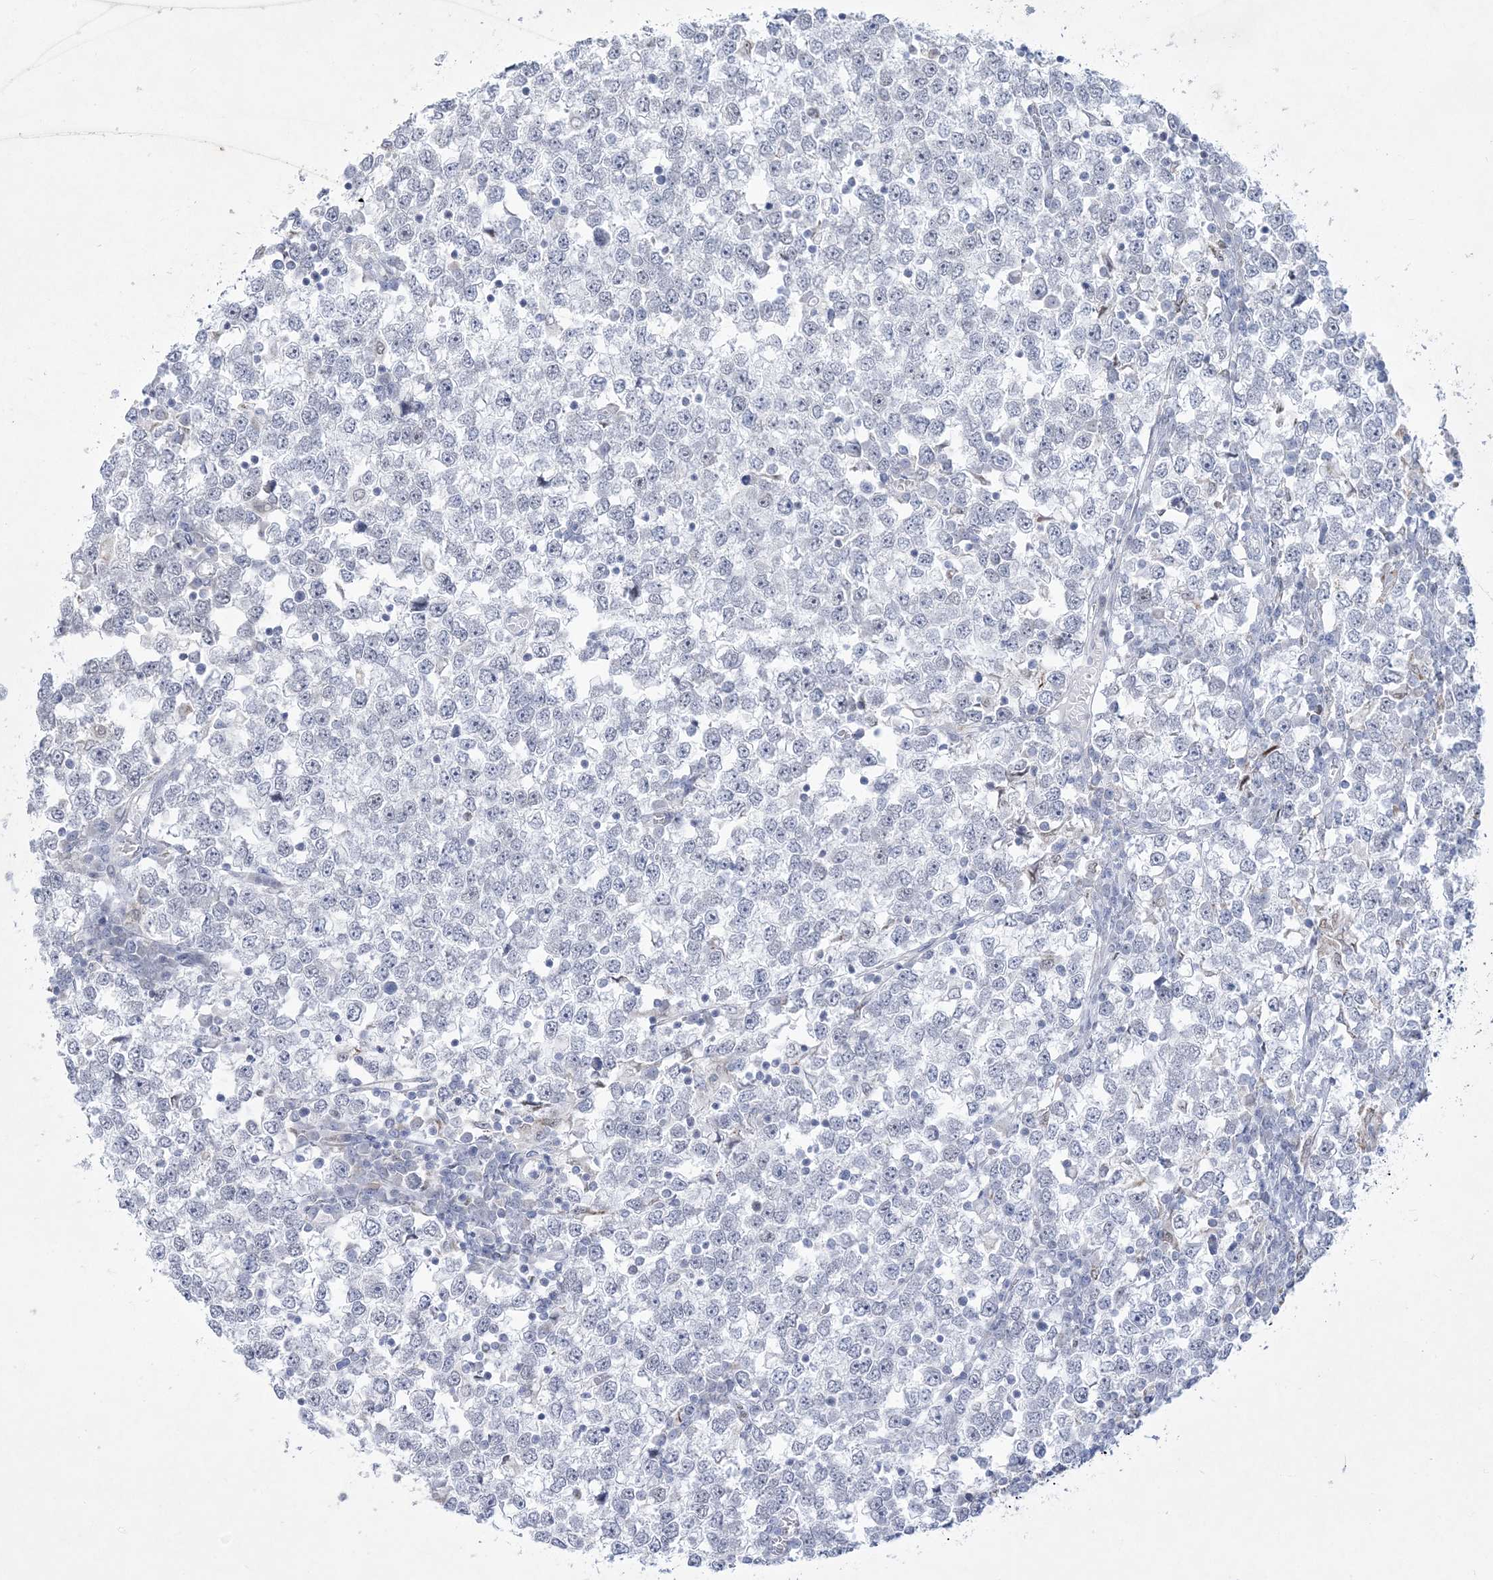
{"staining": {"intensity": "negative", "quantity": "none", "location": "none"}, "tissue": "testis cancer", "cell_type": "Tumor cells", "image_type": "cancer", "snomed": [{"axis": "morphology", "description": "Seminoma, NOS"}, {"axis": "topography", "description": "Testis"}], "caption": "A photomicrograph of human testis cancer (seminoma) is negative for staining in tumor cells.", "gene": "WDR27", "patient": {"sex": "male", "age": 65}}